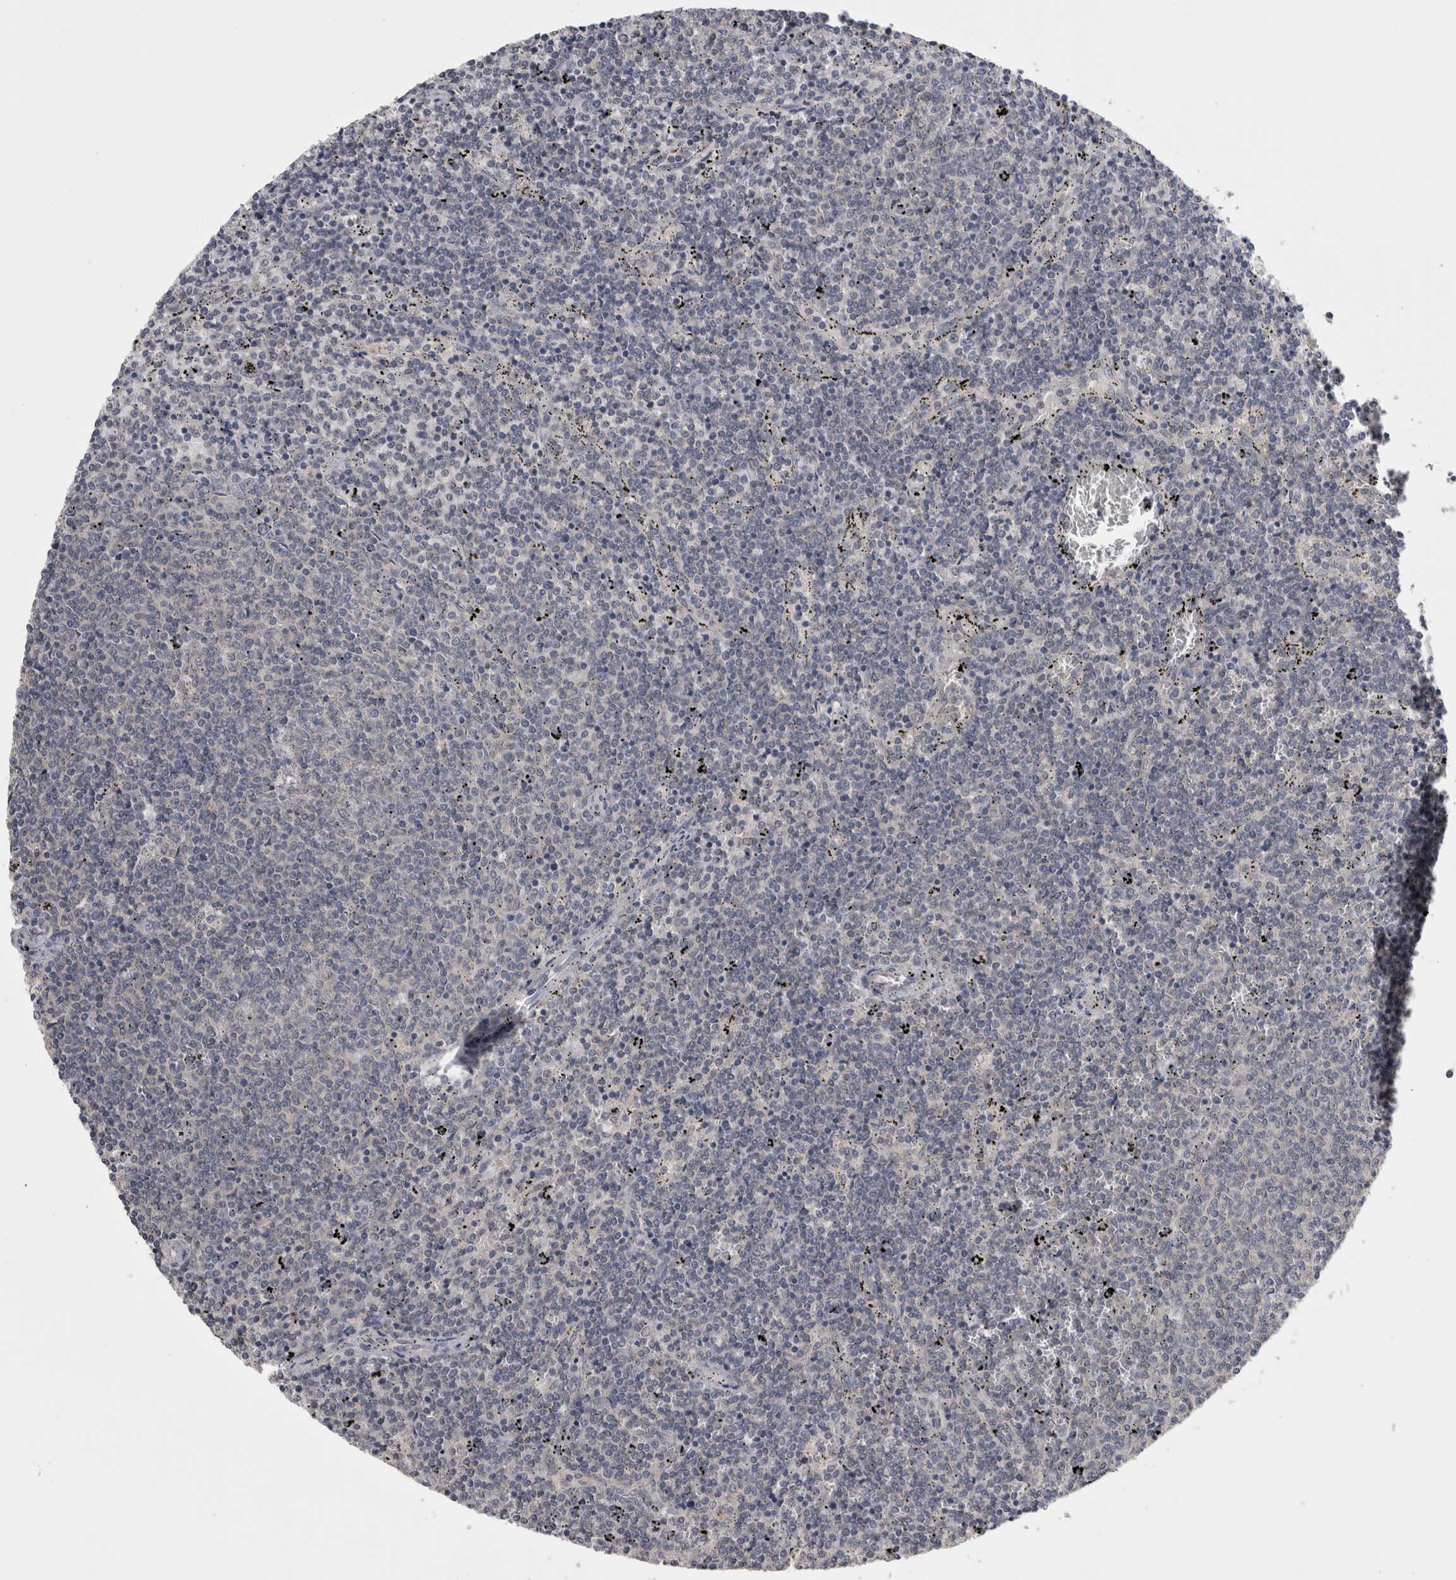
{"staining": {"intensity": "negative", "quantity": "none", "location": "none"}, "tissue": "lymphoma", "cell_type": "Tumor cells", "image_type": "cancer", "snomed": [{"axis": "morphology", "description": "Malignant lymphoma, non-Hodgkin's type, Low grade"}, {"axis": "topography", "description": "Spleen"}], "caption": "Tumor cells are negative for brown protein staining in low-grade malignant lymphoma, non-Hodgkin's type.", "gene": "ZNF114", "patient": {"sex": "female", "age": 50}}